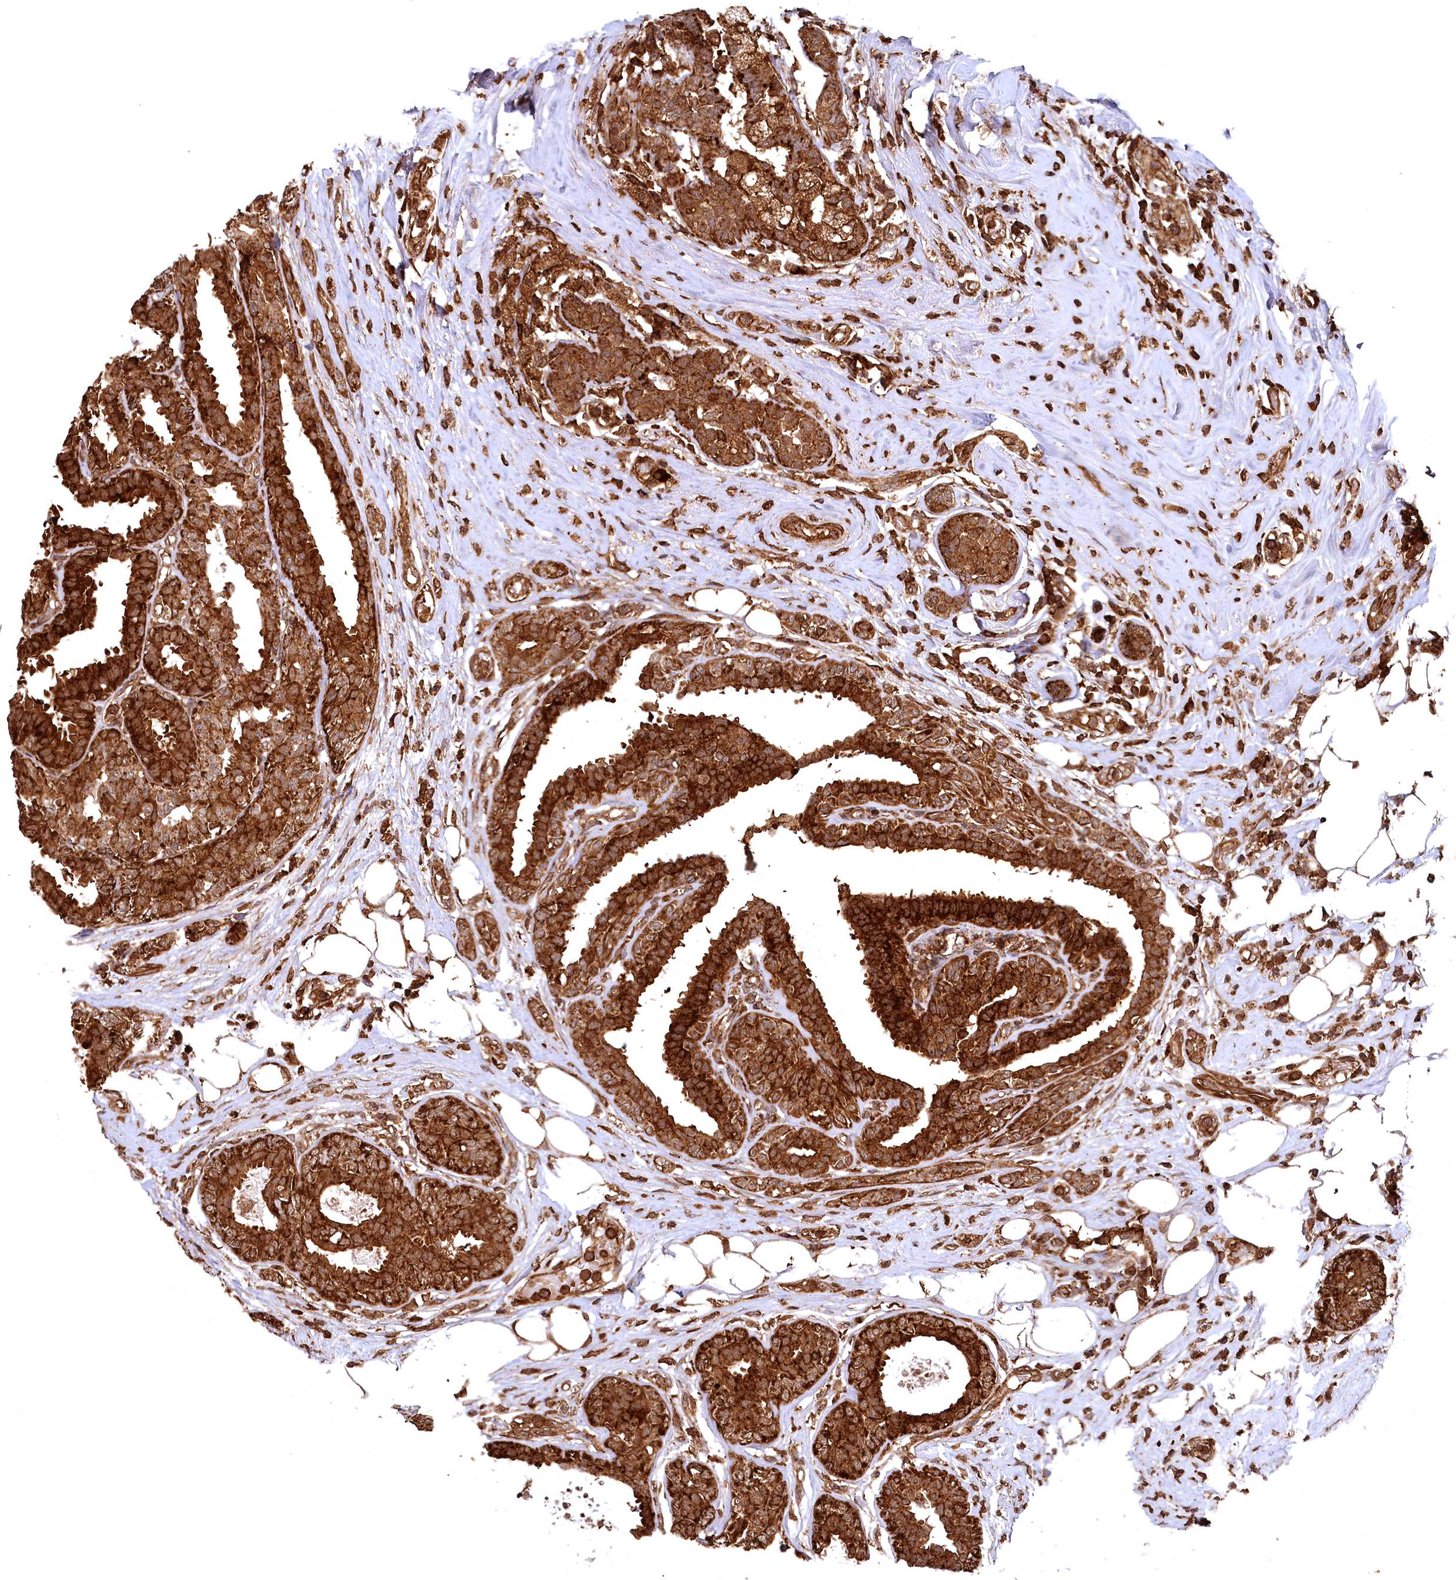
{"staining": {"intensity": "strong", "quantity": ">75%", "location": "cytoplasmic/membranous"}, "tissue": "breast cancer", "cell_type": "Tumor cells", "image_type": "cancer", "snomed": [{"axis": "morphology", "description": "Lobular carcinoma"}, {"axis": "topography", "description": "Breast"}], "caption": "Immunohistochemical staining of human breast cancer reveals high levels of strong cytoplasmic/membranous staining in about >75% of tumor cells.", "gene": "STUB1", "patient": {"sex": "female", "age": 51}}